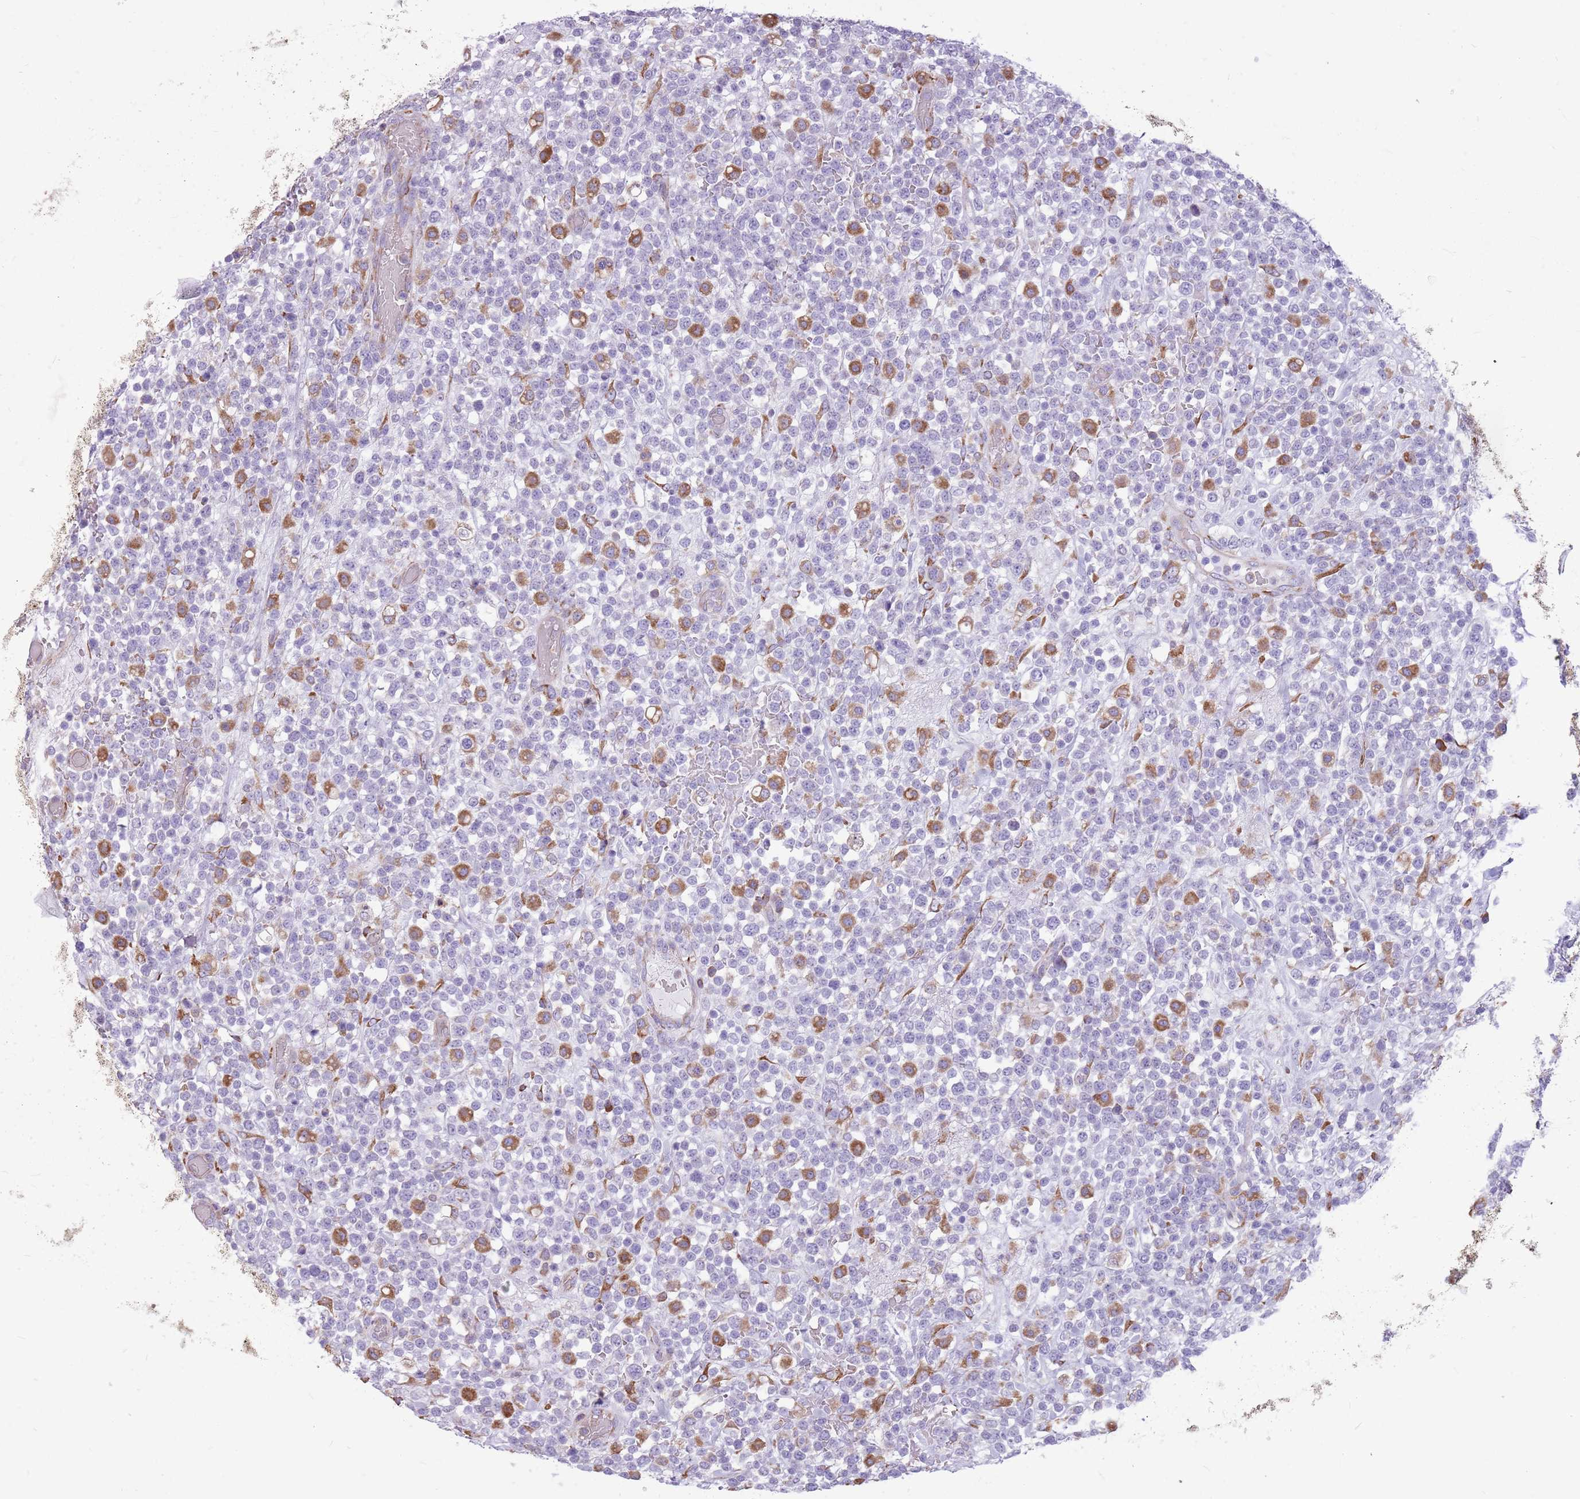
{"staining": {"intensity": "moderate", "quantity": "<25%", "location": "cytoplasmic/membranous"}, "tissue": "lymphoma", "cell_type": "Tumor cells", "image_type": "cancer", "snomed": [{"axis": "morphology", "description": "Malignant lymphoma, non-Hodgkin's type, High grade"}, {"axis": "topography", "description": "Colon"}], "caption": "Moderate cytoplasmic/membranous staining is identified in approximately <25% of tumor cells in high-grade malignant lymphoma, non-Hodgkin's type. (DAB (3,3'-diaminobenzidine) IHC with brightfield microscopy, high magnification).", "gene": "KCTD19", "patient": {"sex": "female", "age": 53}}